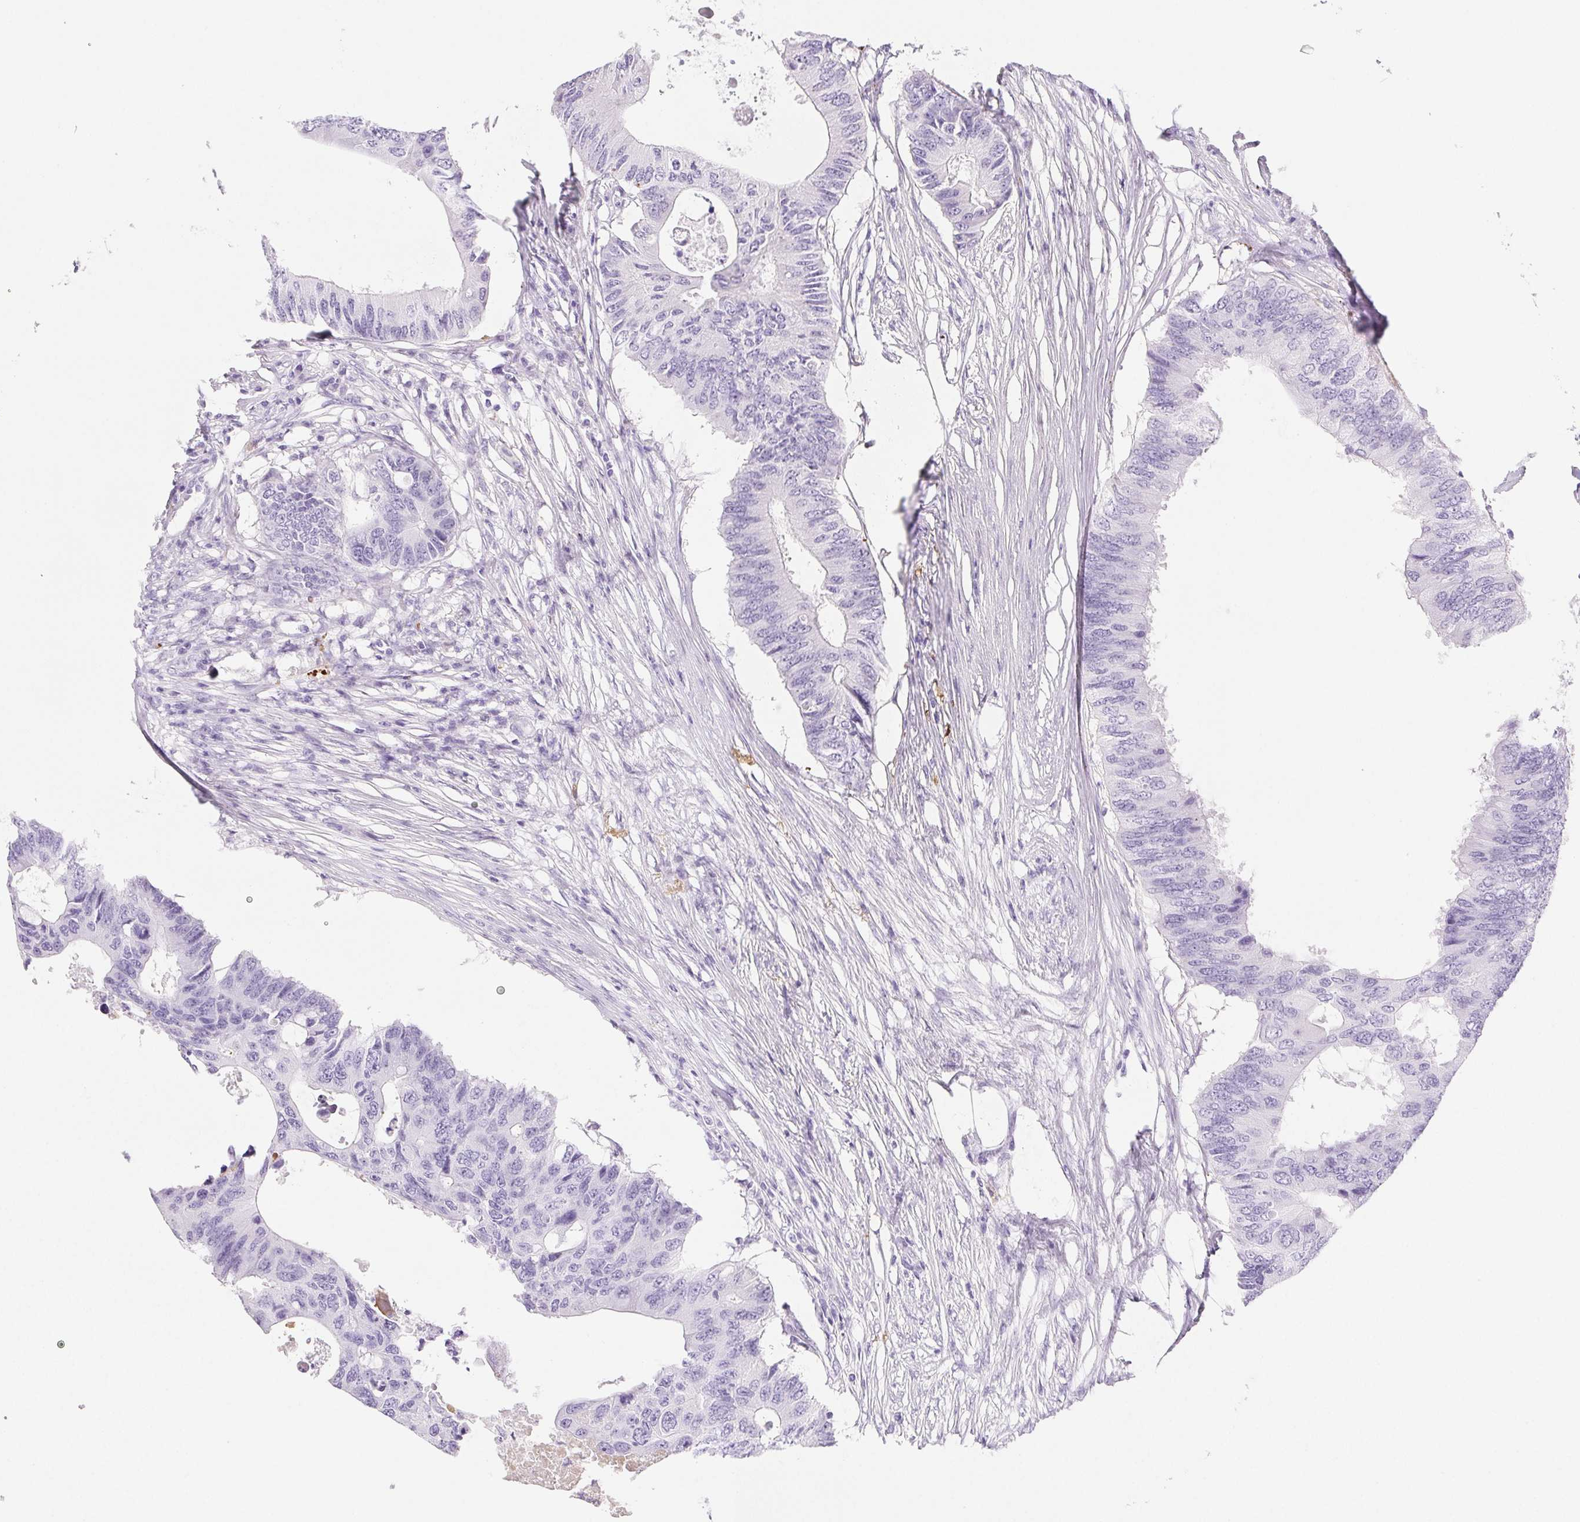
{"staining": {"intensity": "negative", "quantity": "none", "location": "none"}, "tissue": "colorectal cancer", "cell_type": "Tumor cells", "image_type": "cancer", "snomed": [{"axis": "morphology", "description": "Adenocarcinoma, NOS"}, {"axis": "topography", "description": "Colon"}], "caption": "Adenocarcinoma (colorectal) stained for a protein using immunohistochemistry exhibits no staining tumor cells.", "gene": "VTN", "patient": {"sex": "male", "age": 71}}